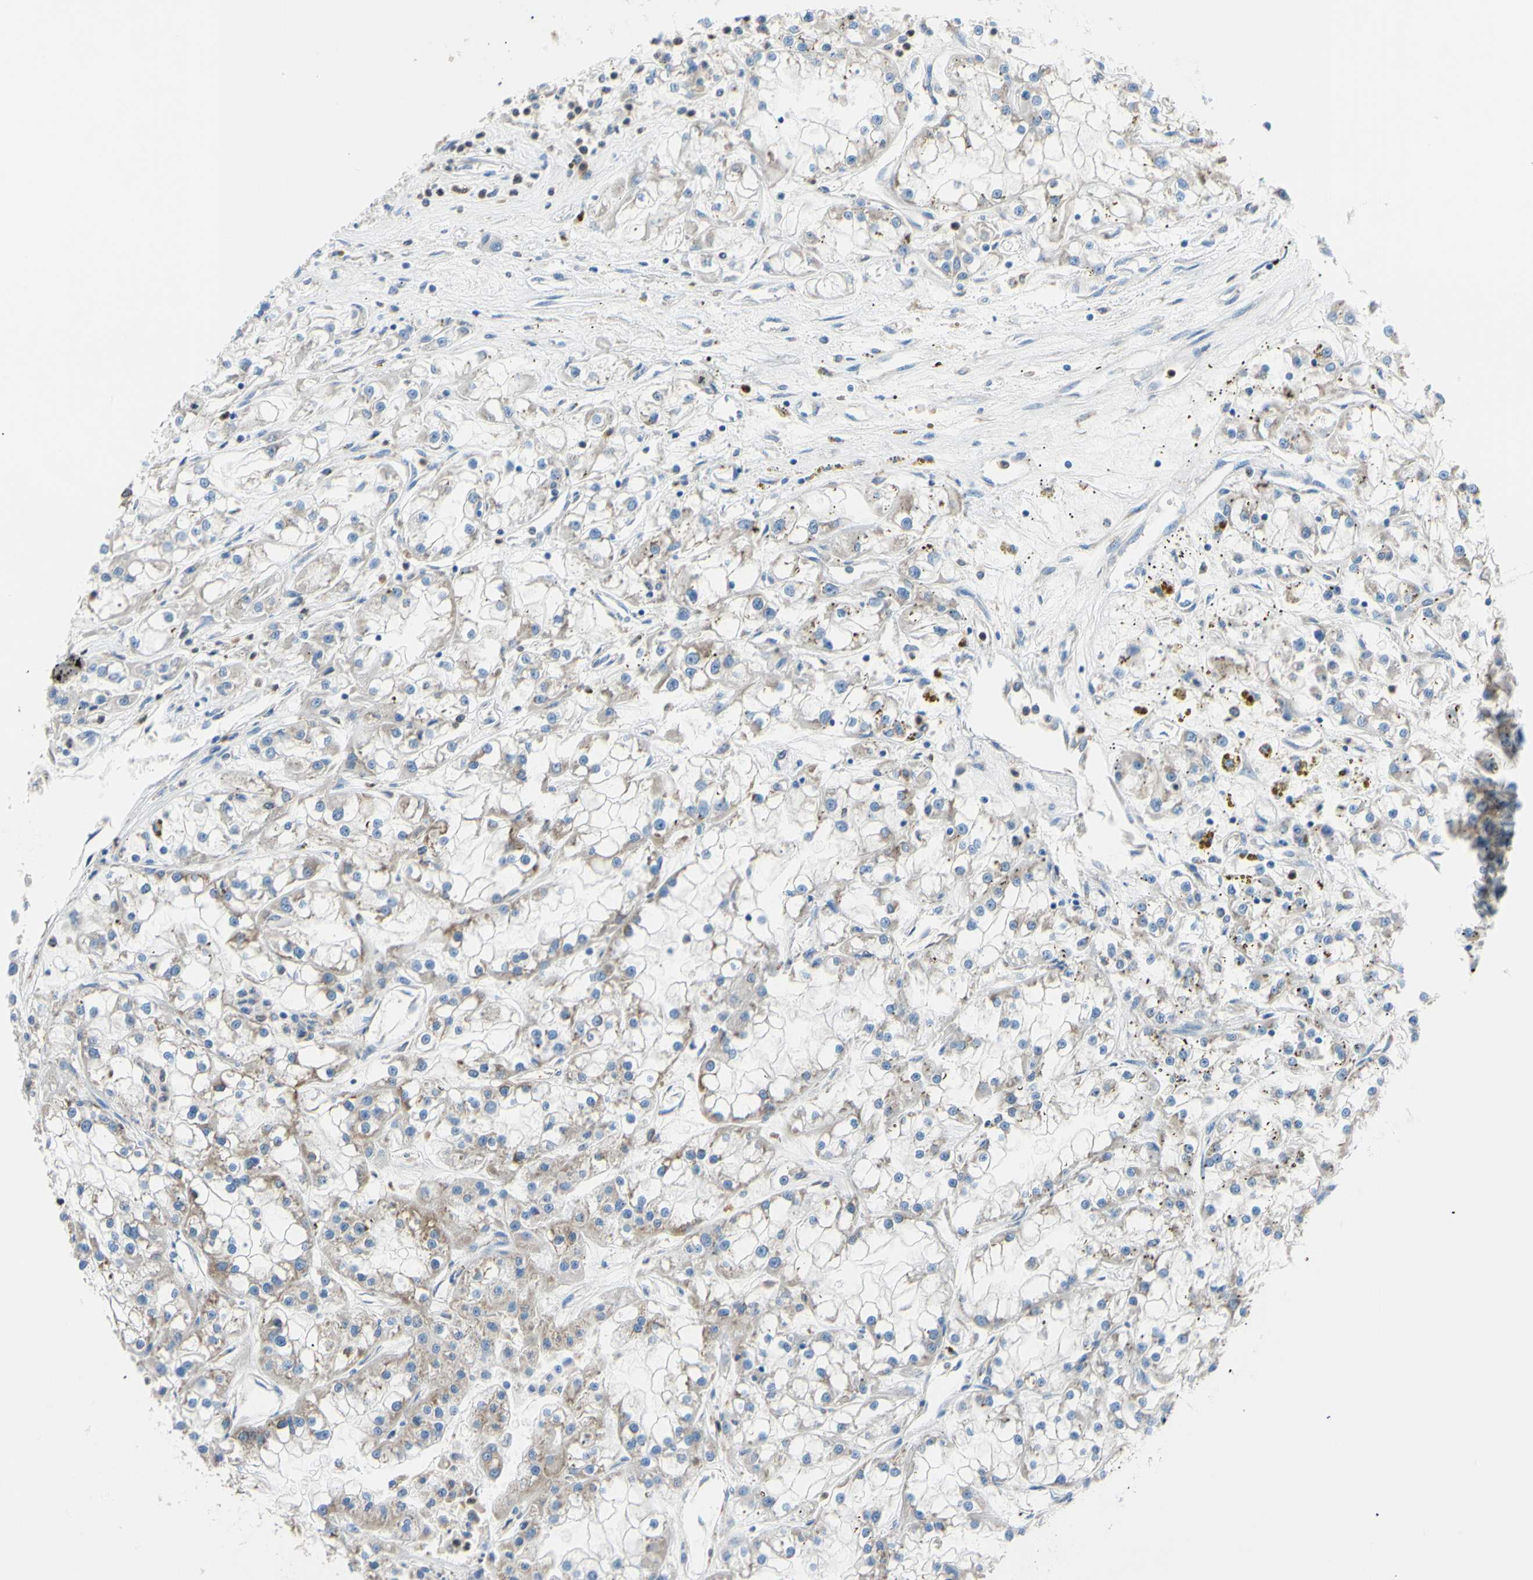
{"staining": {"intensity": "weak", "quantity": "<25%", "location": "cytoplasmic/membranous"}, "tissue": "renal cancer", "cell_type": "Tumor cells", "image_type": "cancer", "snomed": [{"axis": "morphology", "description": "Adenocarcinoma, NOS"}, {"axis": "topography", "description": "Kidney"}], "caption": "High power microscopy micrograph of an IHC micrograph of renal cancer, revealing no significant staining in tumor cells.", "gene": "FMR1", "patient": {"sex": "female", "age": 52}}